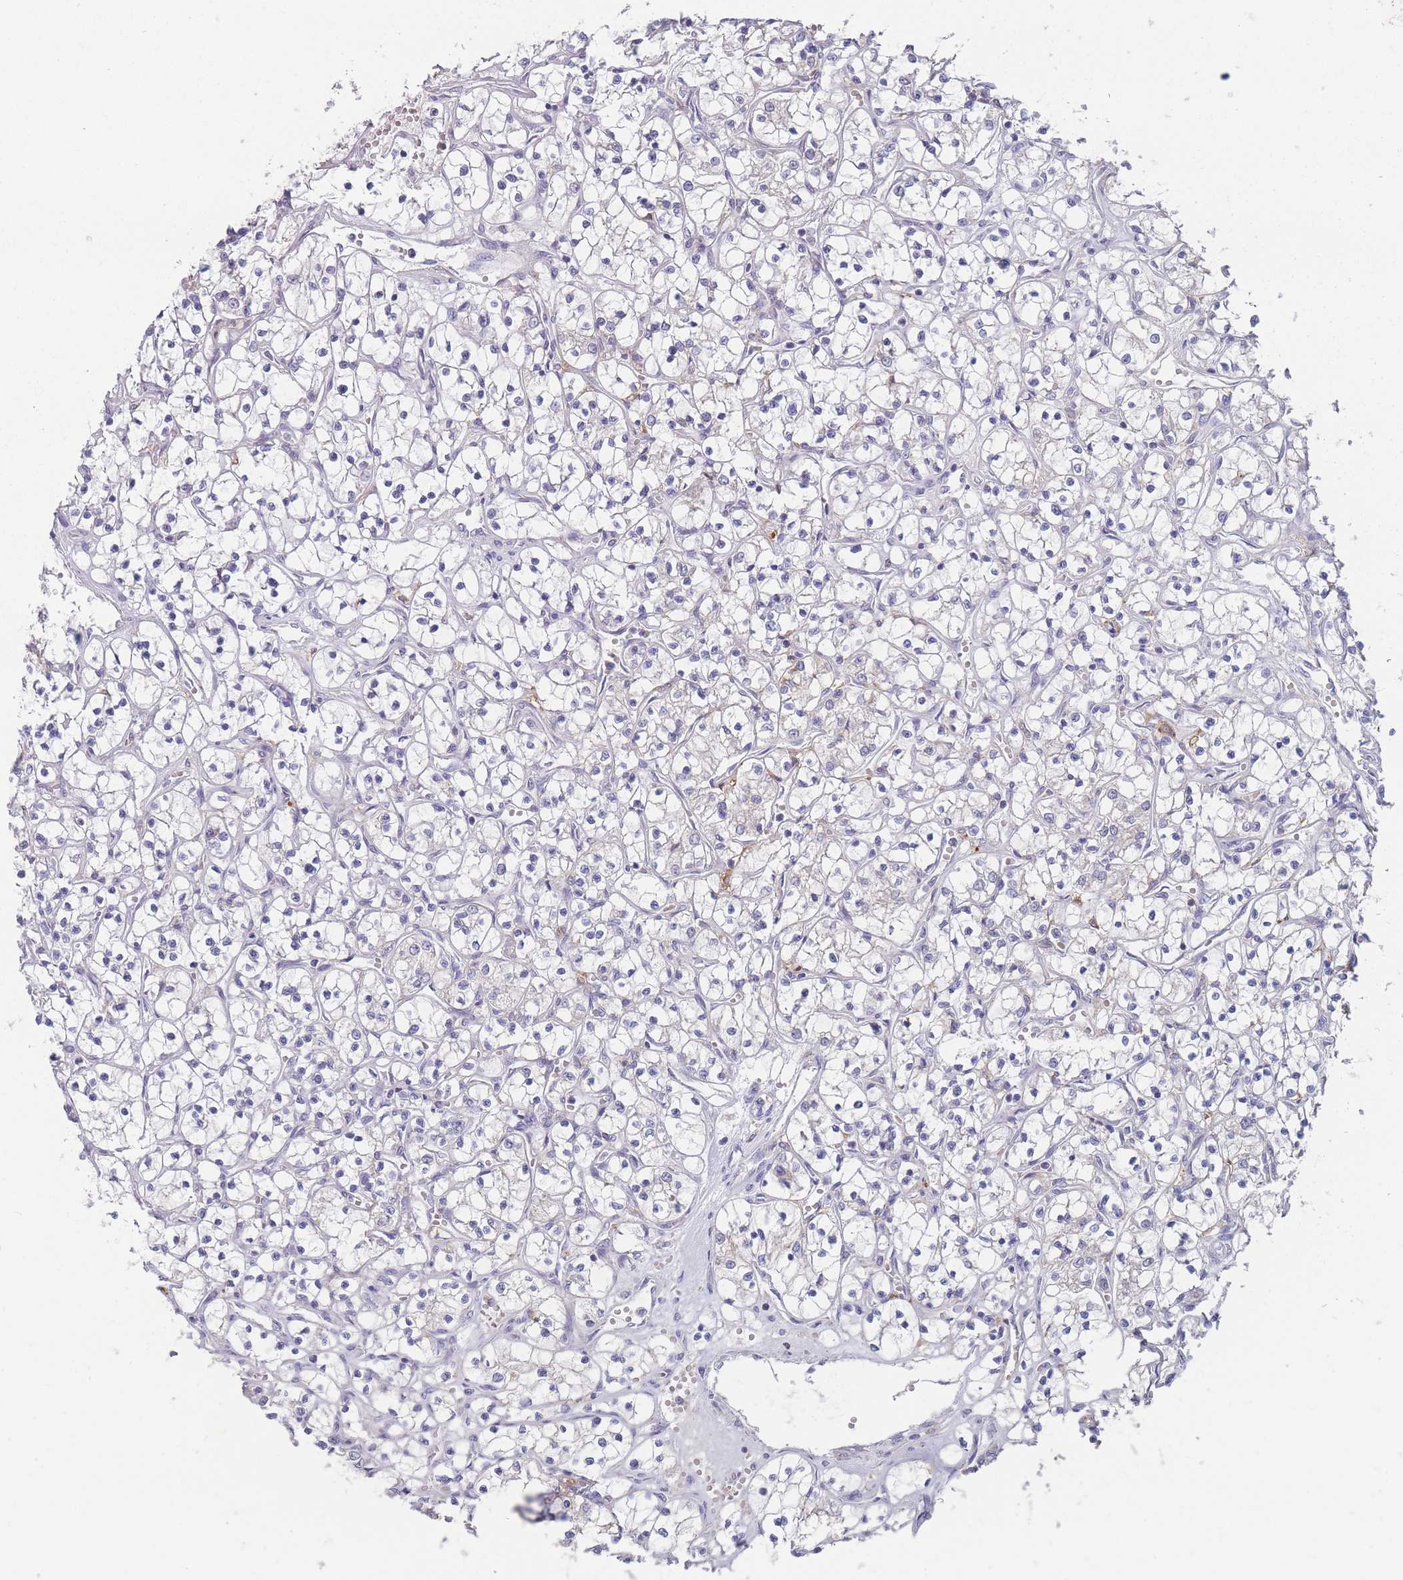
{"staining": {"intensity": "negative", "quantity": "none", "location": "none"}, "tissue": "renal cancer", "cell_type": "Tumor cells", "image_type": "cancer", "snomed": [{"axis": "morphology", "description": "Adenocarcinoma, NOS"}, {"axis": "topography", "description": "Kidney"}], "caption": "This is an immunohistochemistry image of adenocarcinoma (renal). There is no expression in tumor cells.", "gene": "PEX7", "patient": {"sex": "female", "age": 69}}